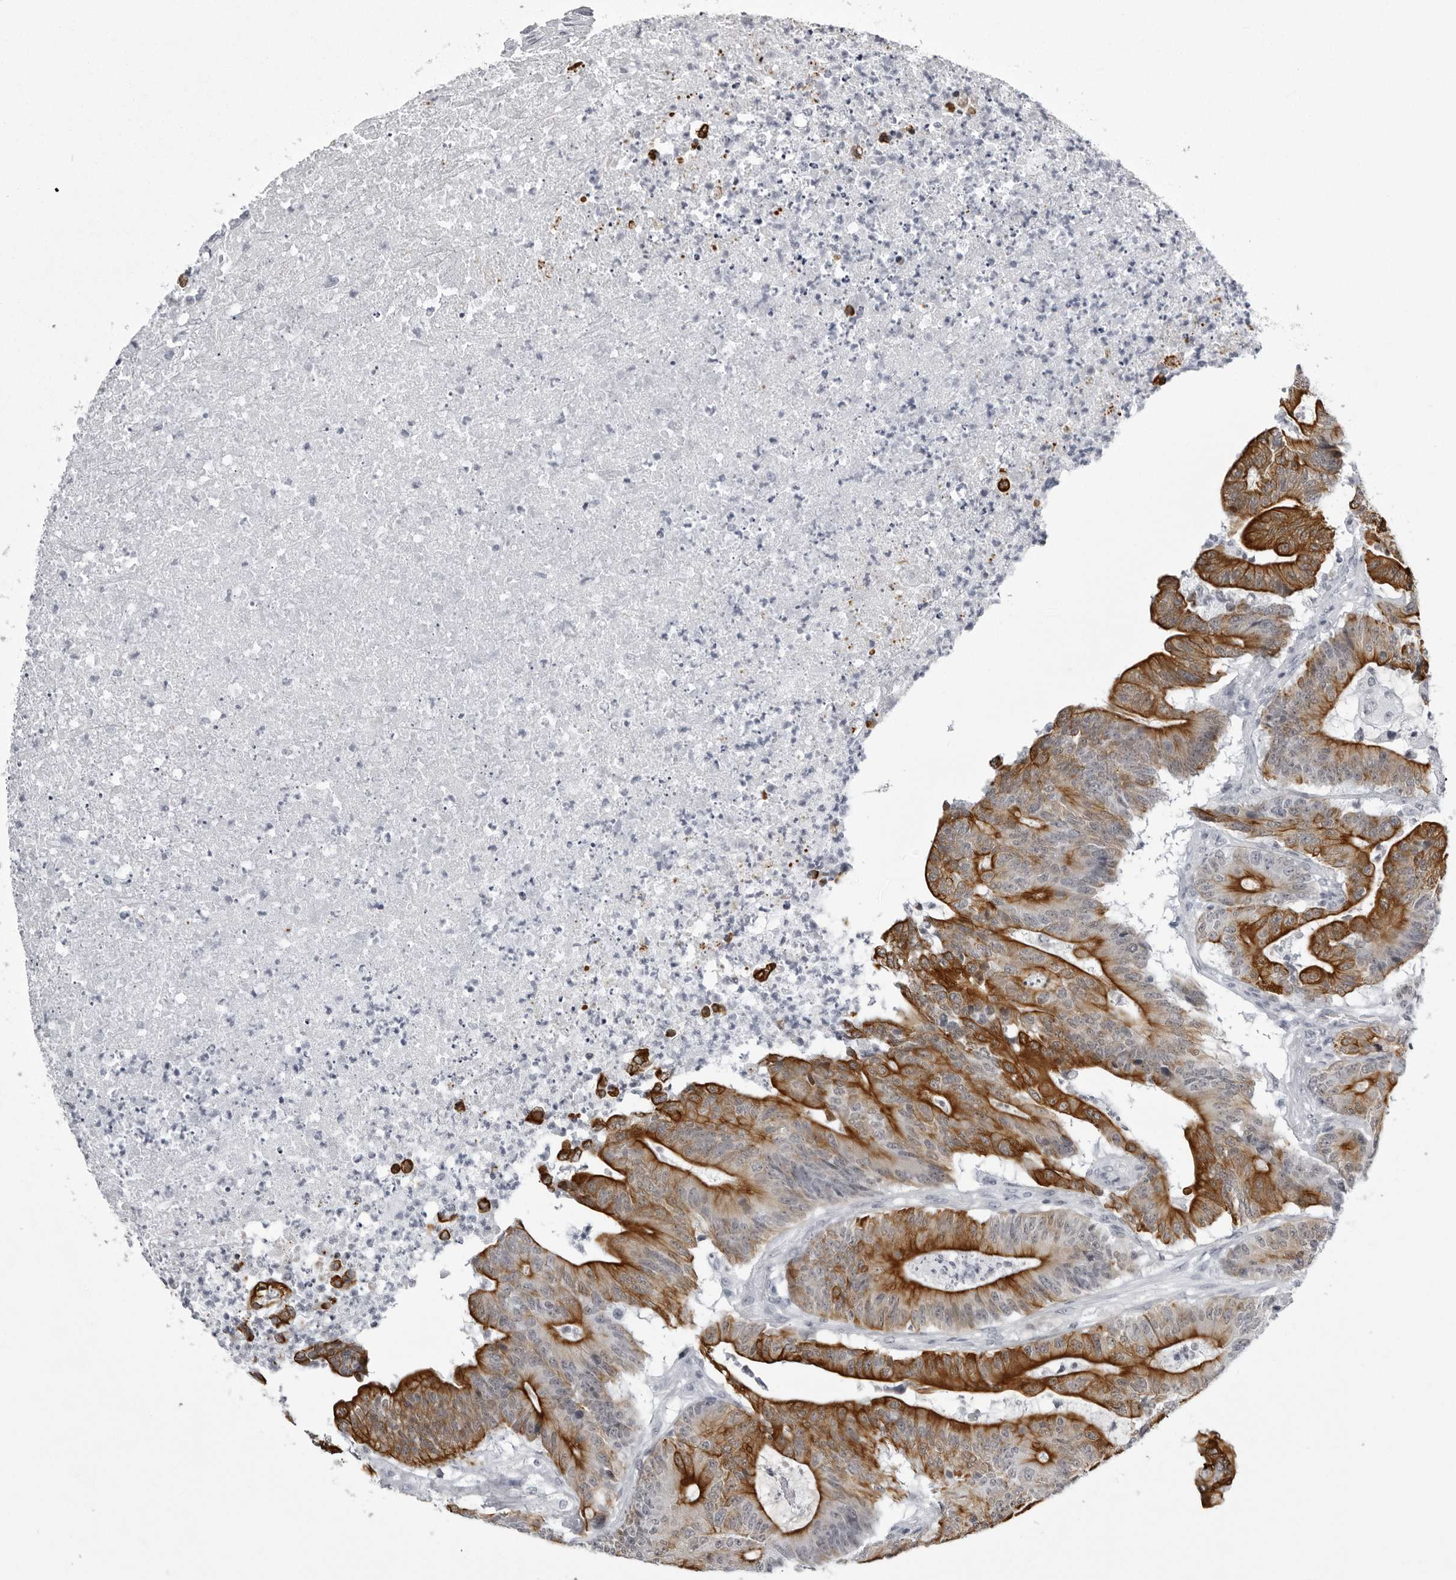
{"staining": {"intensity": "strong", "quantity": ">75%", "location": "cytoplasmic/membranous"}, "tissue": "colorectal cancer", "cell_type": "Tumor cells", "image_type": "cancer", "snomed": [{"axis": "morphology", "description": "Adenocarcinoma, NOS"}, {"axis": "topography", "description": "Colon"}], "caption": "Colorectal adenocarcinoma was stained to show a protein in brown. There is high levels of strong cytoplasmic/membranous positivity in approximately >75% of tumor cells.", "gene": "UROD", "patient": {"sex": "female", "age": 84}}